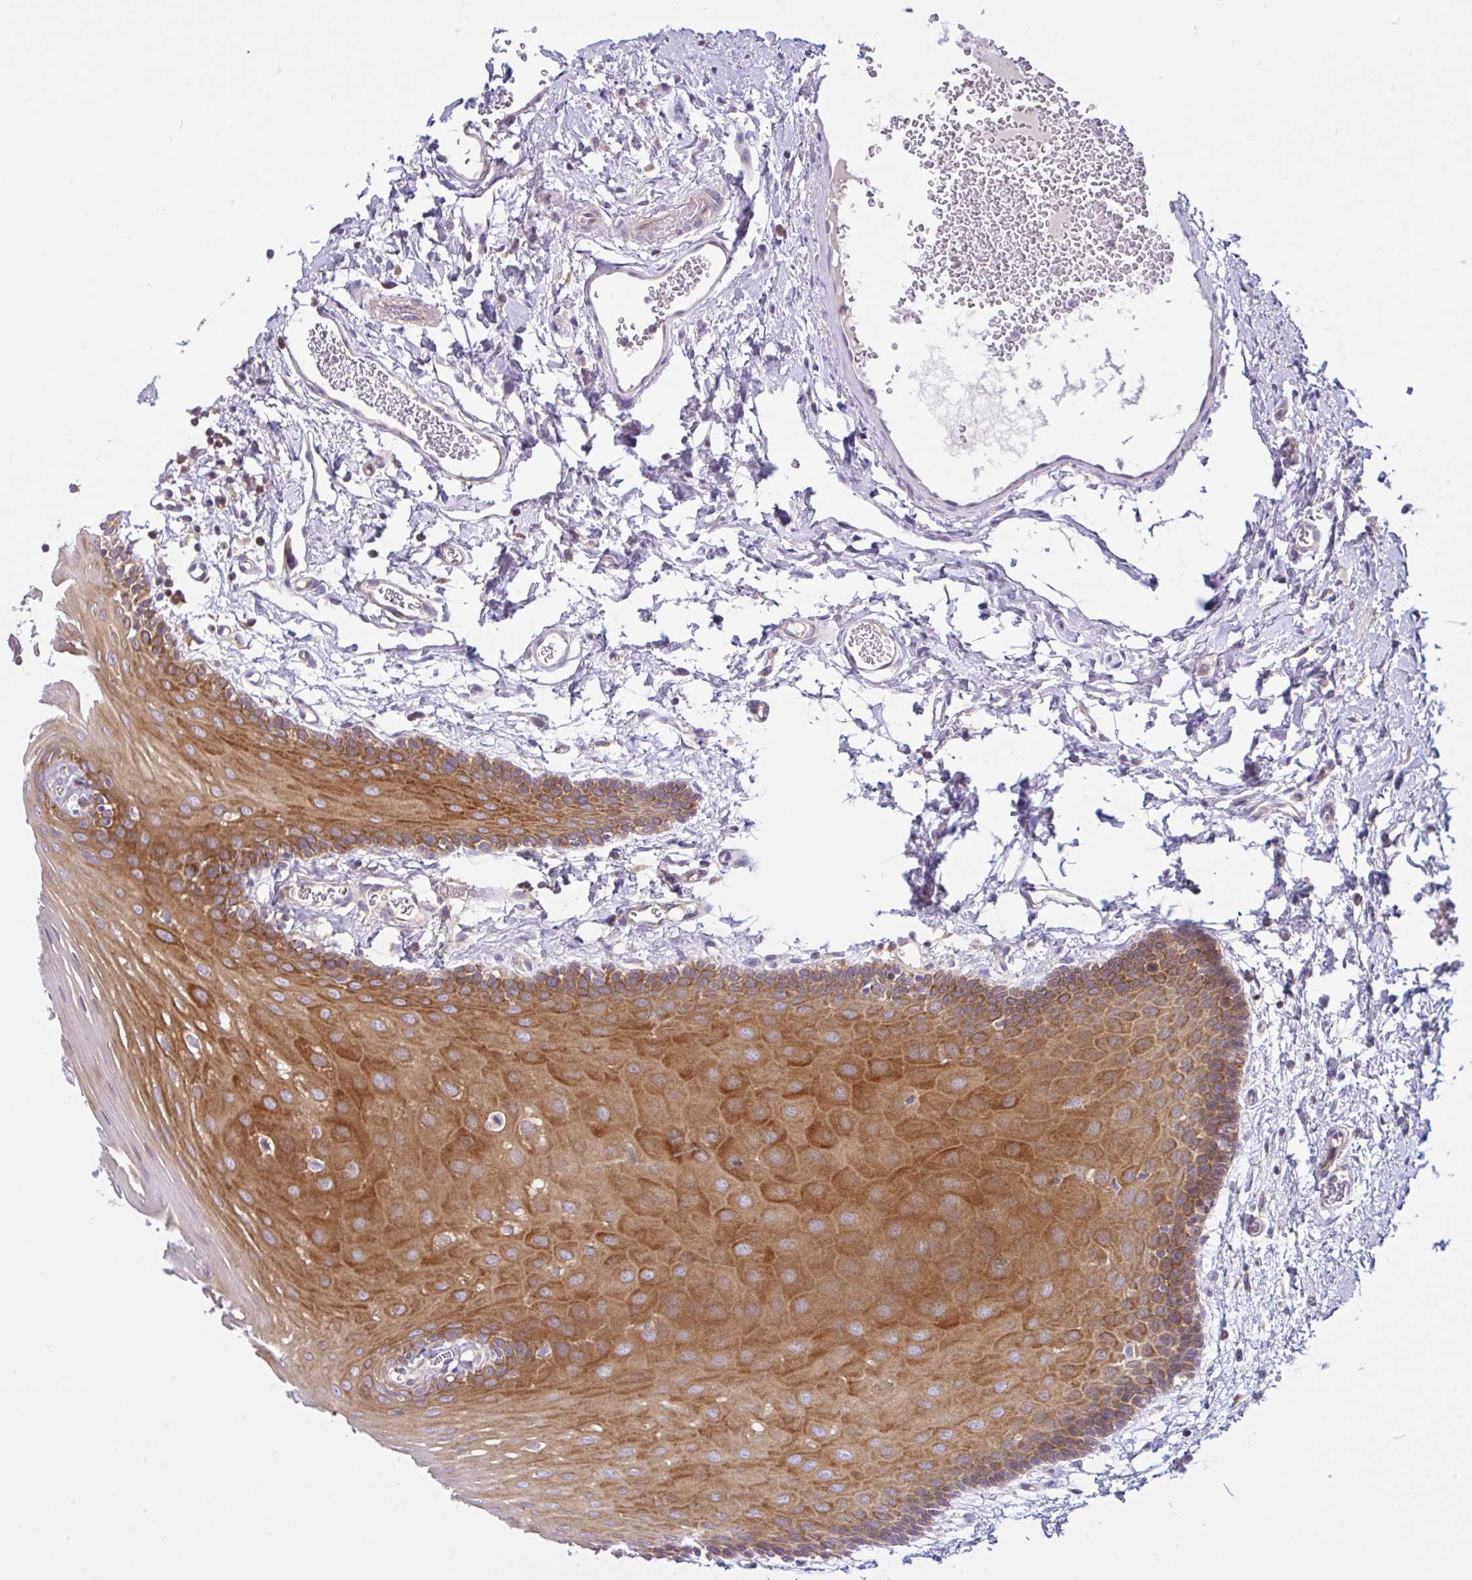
{"staining": {"intensity": "strong", "quantity": "25%-75%", "location": "cytoplasmic/membranous"}, "tissue": "oral mucosa", "cell_type": "Squamous epithelial cells", "image_type": "normal", "snomed": [{"axis": "morphology", "description": "Normal tissue, NOS"}, {"axis": "topography", "description": "Oral tissue"}, {"axis": "topography", "description": "Tounge, NOS"}], "caption": "About 25%-75% of squamous epithelial cells in unremarkable human oral mucosa show strong cytoplasmic/membranous protein expression as visualized by brown immunohistochemical staining.", "gene": "LARS1", "patient": {"sex": "female", "age": 60}}